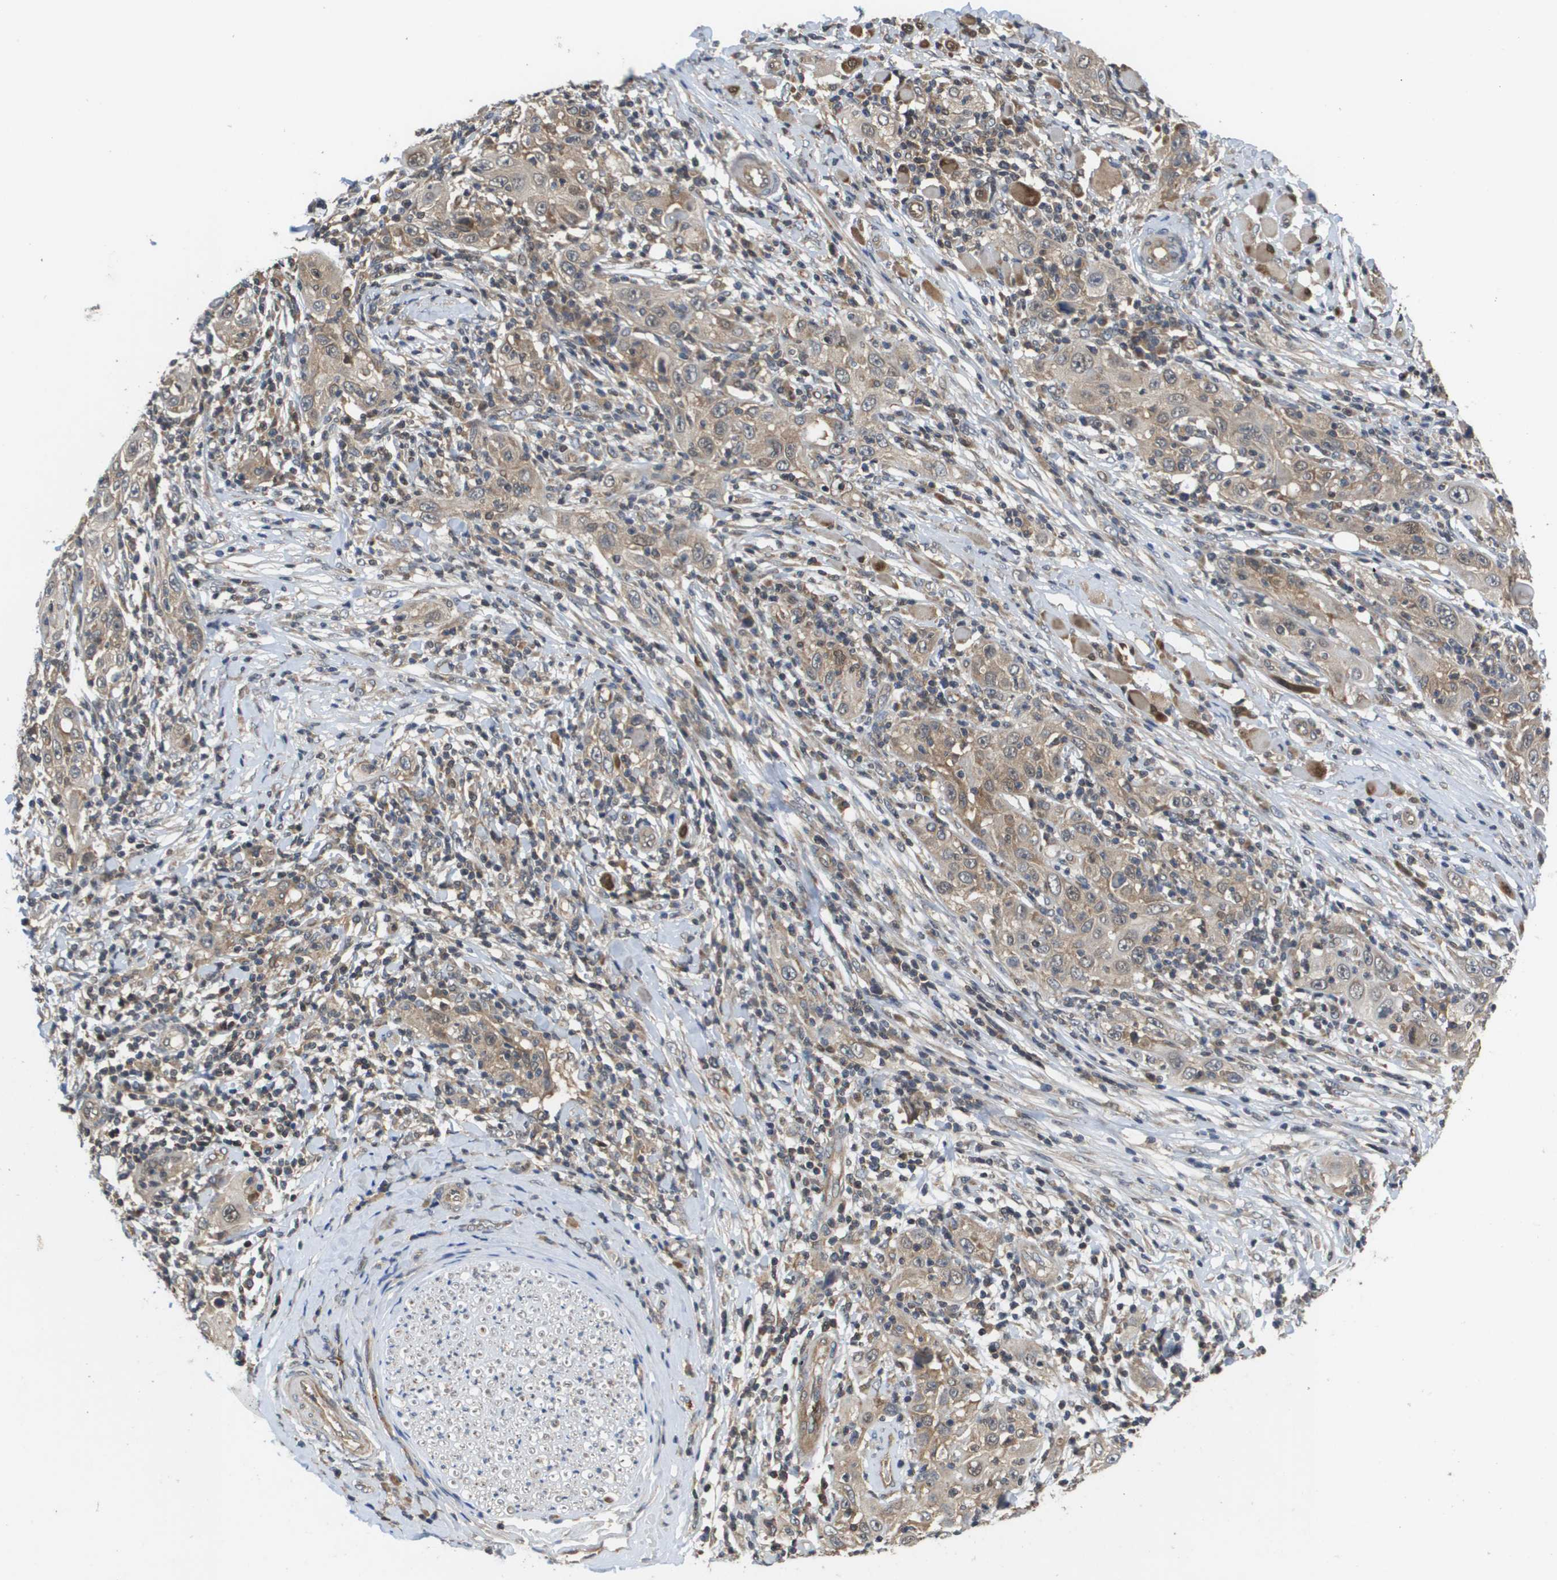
{"staining": {"intensity": "weak", "quantity": "<25%", "location": "cytoplasmic/membranous"}, "tissue": "skin cancer", "cell_type": "Tumor cells", "image_type": "cancer", "snomed": [{"axis": "morphology", "description": "Squamous cell carcinoma, NOS"}, {"axis": "topography", "description": "Skin"}], "caption": "An immunohistochemistry photomicrograph of squamous cell carcinoma (skin) is shown. There is no staining in tumor cells of squamous cell carcinoma (skin).", "gene": "RBM38", "patient": {"sex": "female", "age": 88}}